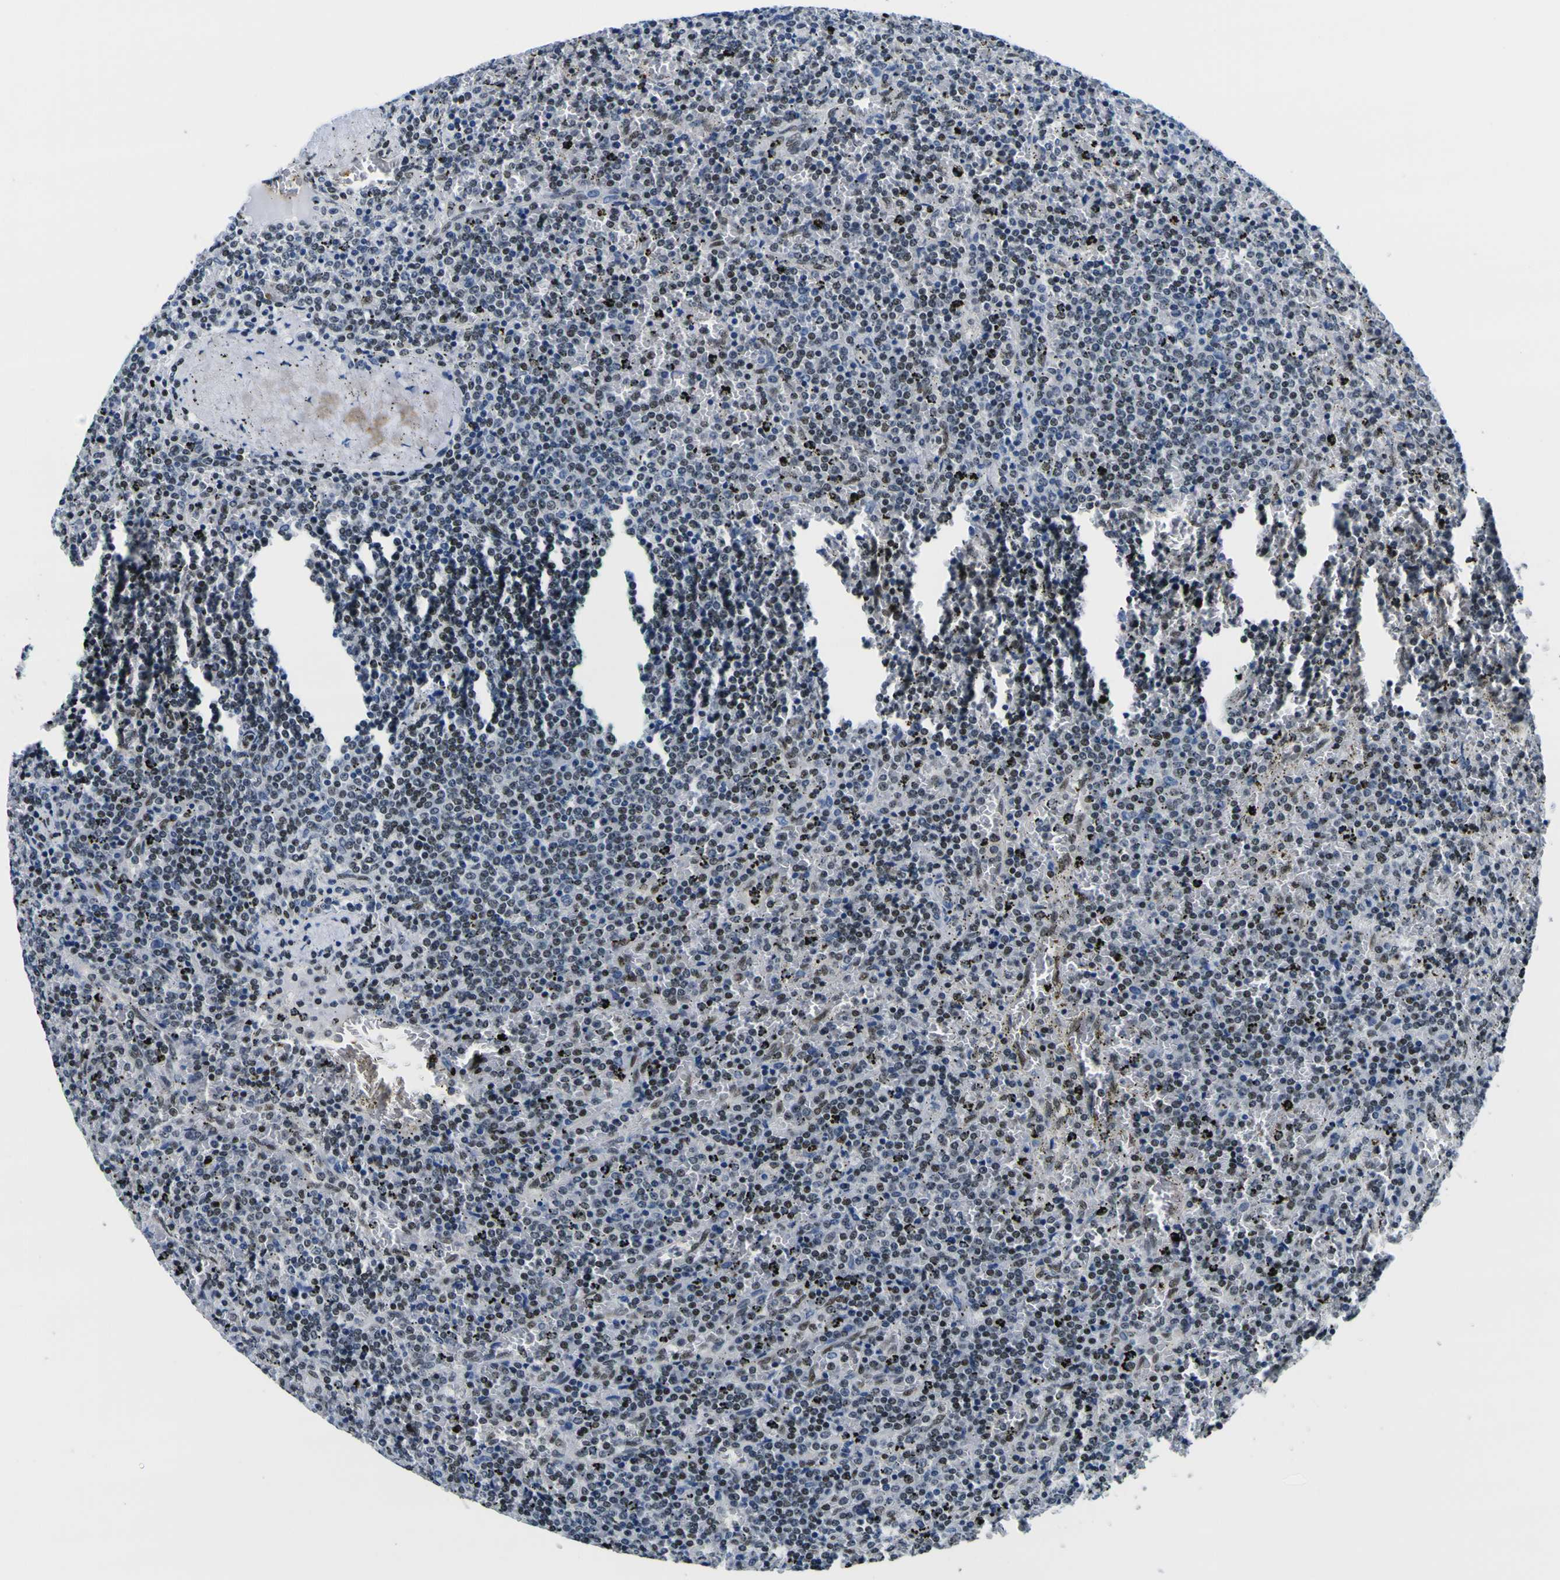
{"staining": {"intensity": "weak", "quantity": ">75%", "location": "nuclear"}, "tissue": "lymphoma", "cell_type": "Tumor cells", "image_type": "cancer", "snomed": [{"axis": "morphology", "description": "Malignant lymphoma, non-Hodgkin's type, Low grade"}, {"axis": "topography", "description": "Spleen"}], "caption": "IHC micrograph of lymphoma stained for a protein (brown), which reveals low levels of weak nuclear positivity in about >75% of tumor cells.", "gene": "SP1", "patient": {"sex": "female", "age": 77}}